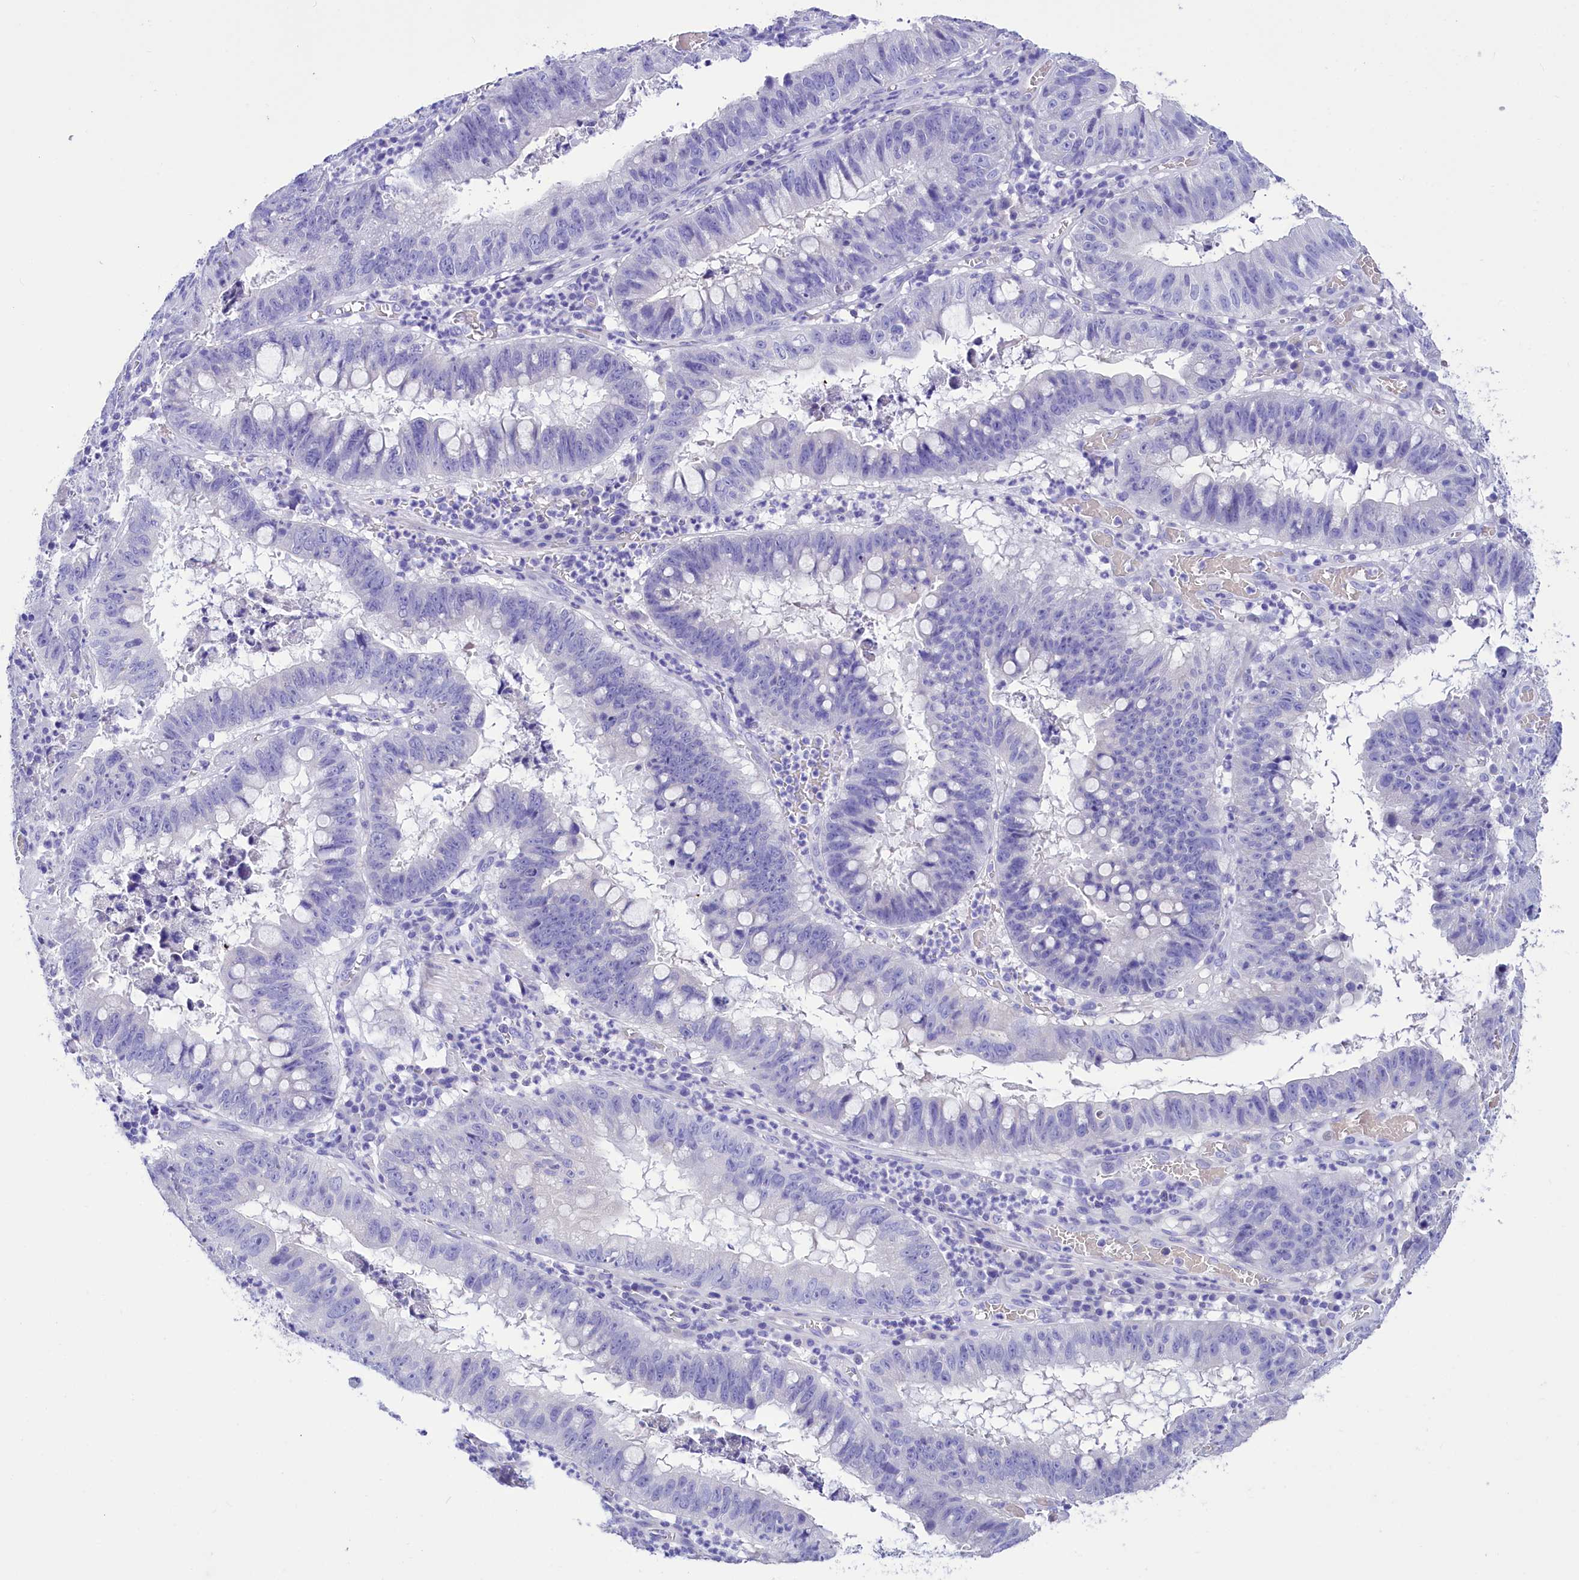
{"staining": {"intensity": "negative", "quantity": "none", "location": "none"}, "tissue": "stomach cancer", "cell_type": "Tumor cells", "image_type": "cancer", "snomed": [{"axis": "morphology", "description": "Adenocarcinoma, NOS"}, {"axis": "topography", "description": "Stomach"}], "caption": "The histopathology image demonstrates no staining of tumor cells in adenocarcinoma (stomach).", "gene": "TTC36", "patient": {"sex": "male", "age": 59}}